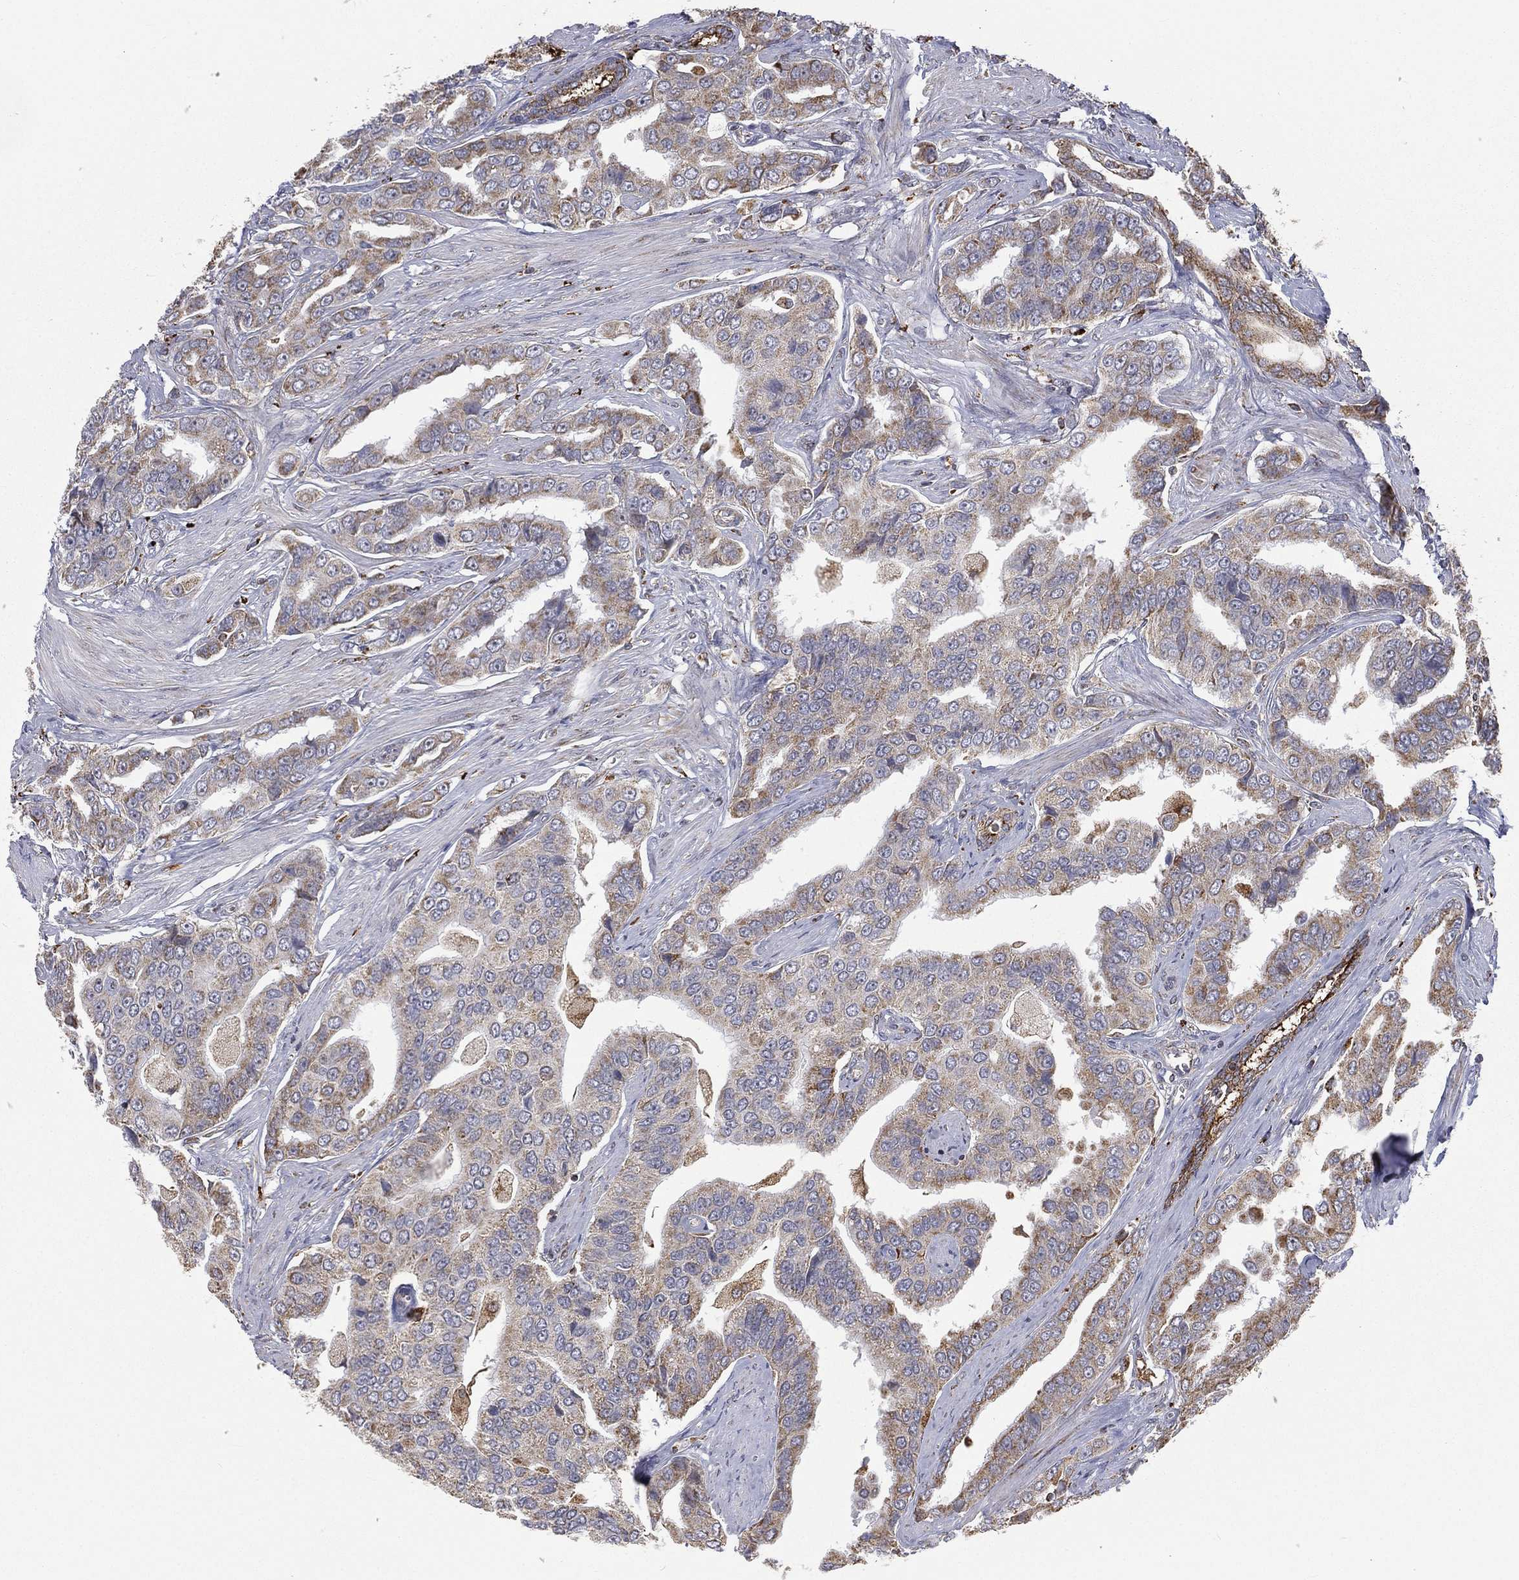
{"staining": {"intensity": "strong", "quantity": "<25%", "location": "cytoplasmic/membranous"}, "tissue": "prostate cancer", "cell_type": "Tumor cells", "image_type": "cancer", "snomed": [{"axis": "morphology", "description": "Adenocarcinoma, NOS"}, {"axis": "topography", "description": "Prostate and seminal vesicle, NOS"}, {"axis": "topography", "description": "Prostate"}], "caption": "Adenocarcinoma (prostate) tissue demonstrates strong cytoplasmic/membranous staining in about <25% of tumor cells, visualized by immunohistochemistry.", "gene": "RIN3", "patient": {"sex": "male", "age": 69}}